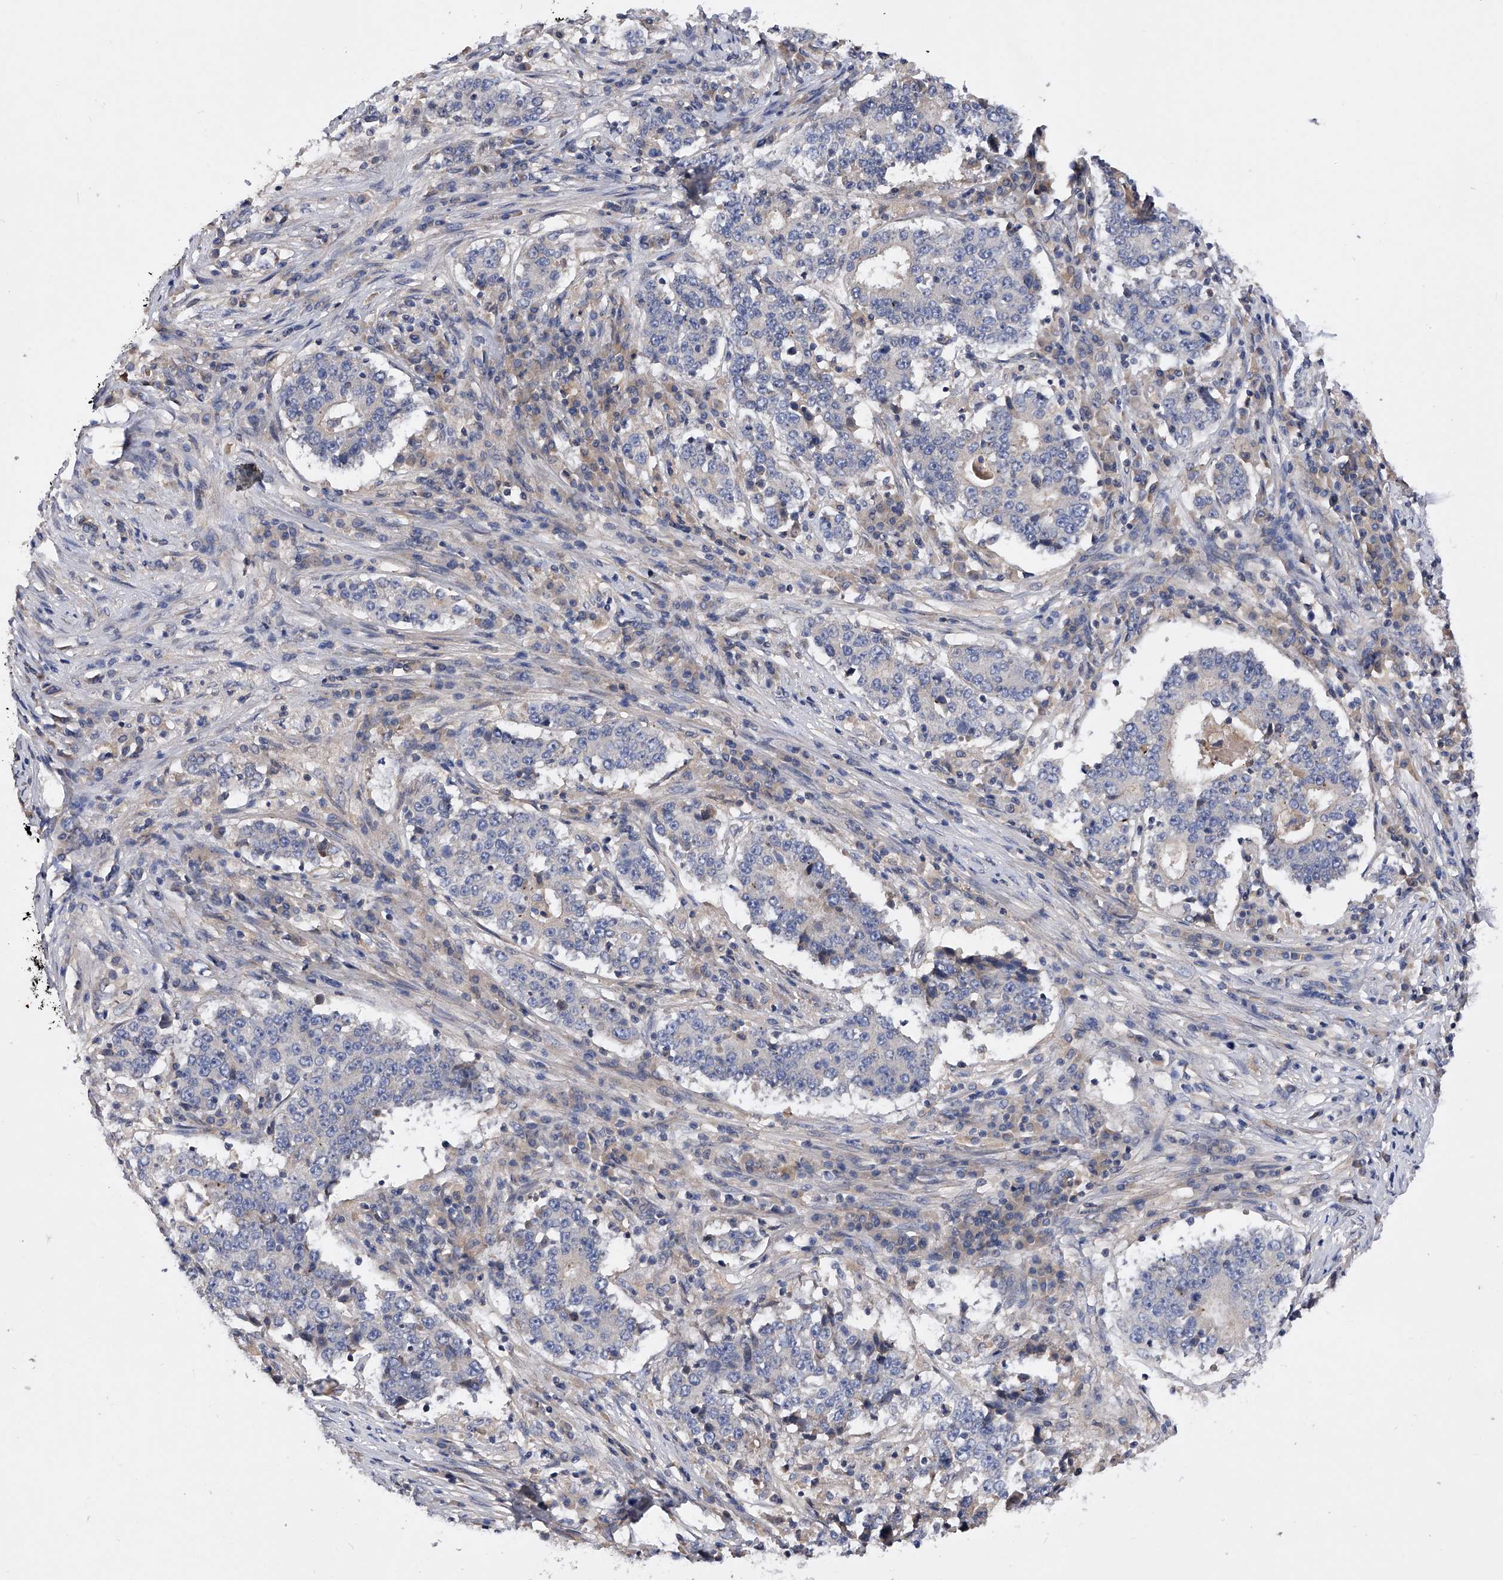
{"staining": {"intensity": "negative", "quantity": "none", "location": "none"}, "tissue": "stomach cancer", "cell_type": "Tumor cells", "image_type": "cancer", "snomed": [{"axis": "morphology", "description": "Adenocarcinoma, NOS"}, {"axis": "topography", "description": "Stomach"}], "caption": "Immunohistochemistry of human stomach cancer (adenocarcinoma) shows no expression in tumor cells.", "gene": "ARL4C", "patient": {"sex": "male", "age": 59}}